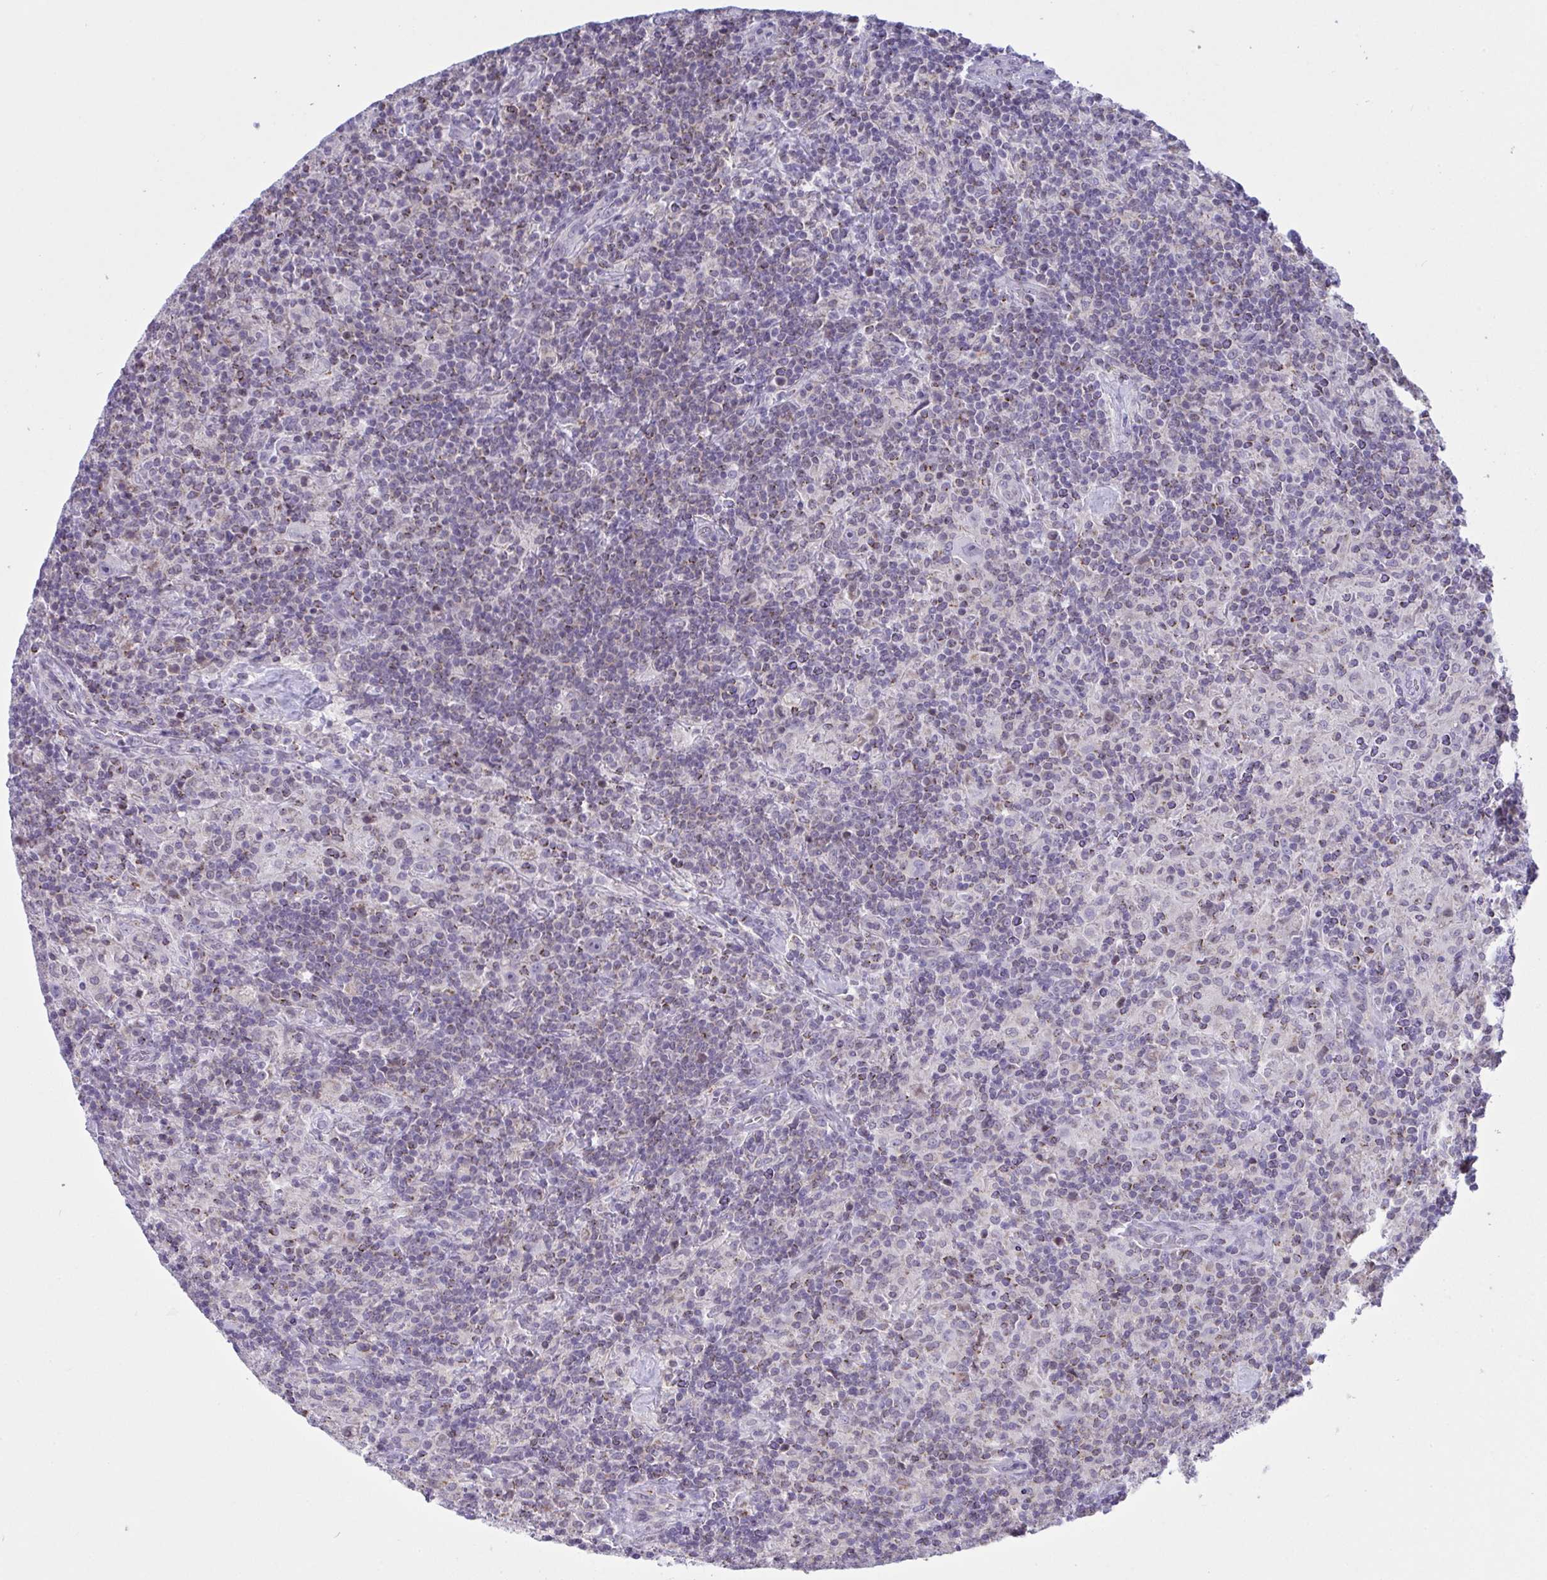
{"staining": {"intensity": "negative", "quantity": "none", "location": "none"}, "tissue": "lymphoma", "cell_type": "Tumor cells", "image_type": "cancer", "snomed": [{"axis": "morphology", "description": "Hodgkin's disease, NOS"}, {"axis": "topography", "description": "Lymph node"}], "caption": "This is an immunohistochemistry image of lymphoma. There is no positivity in tumor cells.", "gene": "PLA2G12B", "patient": {"sex": "male", "age": 70}}